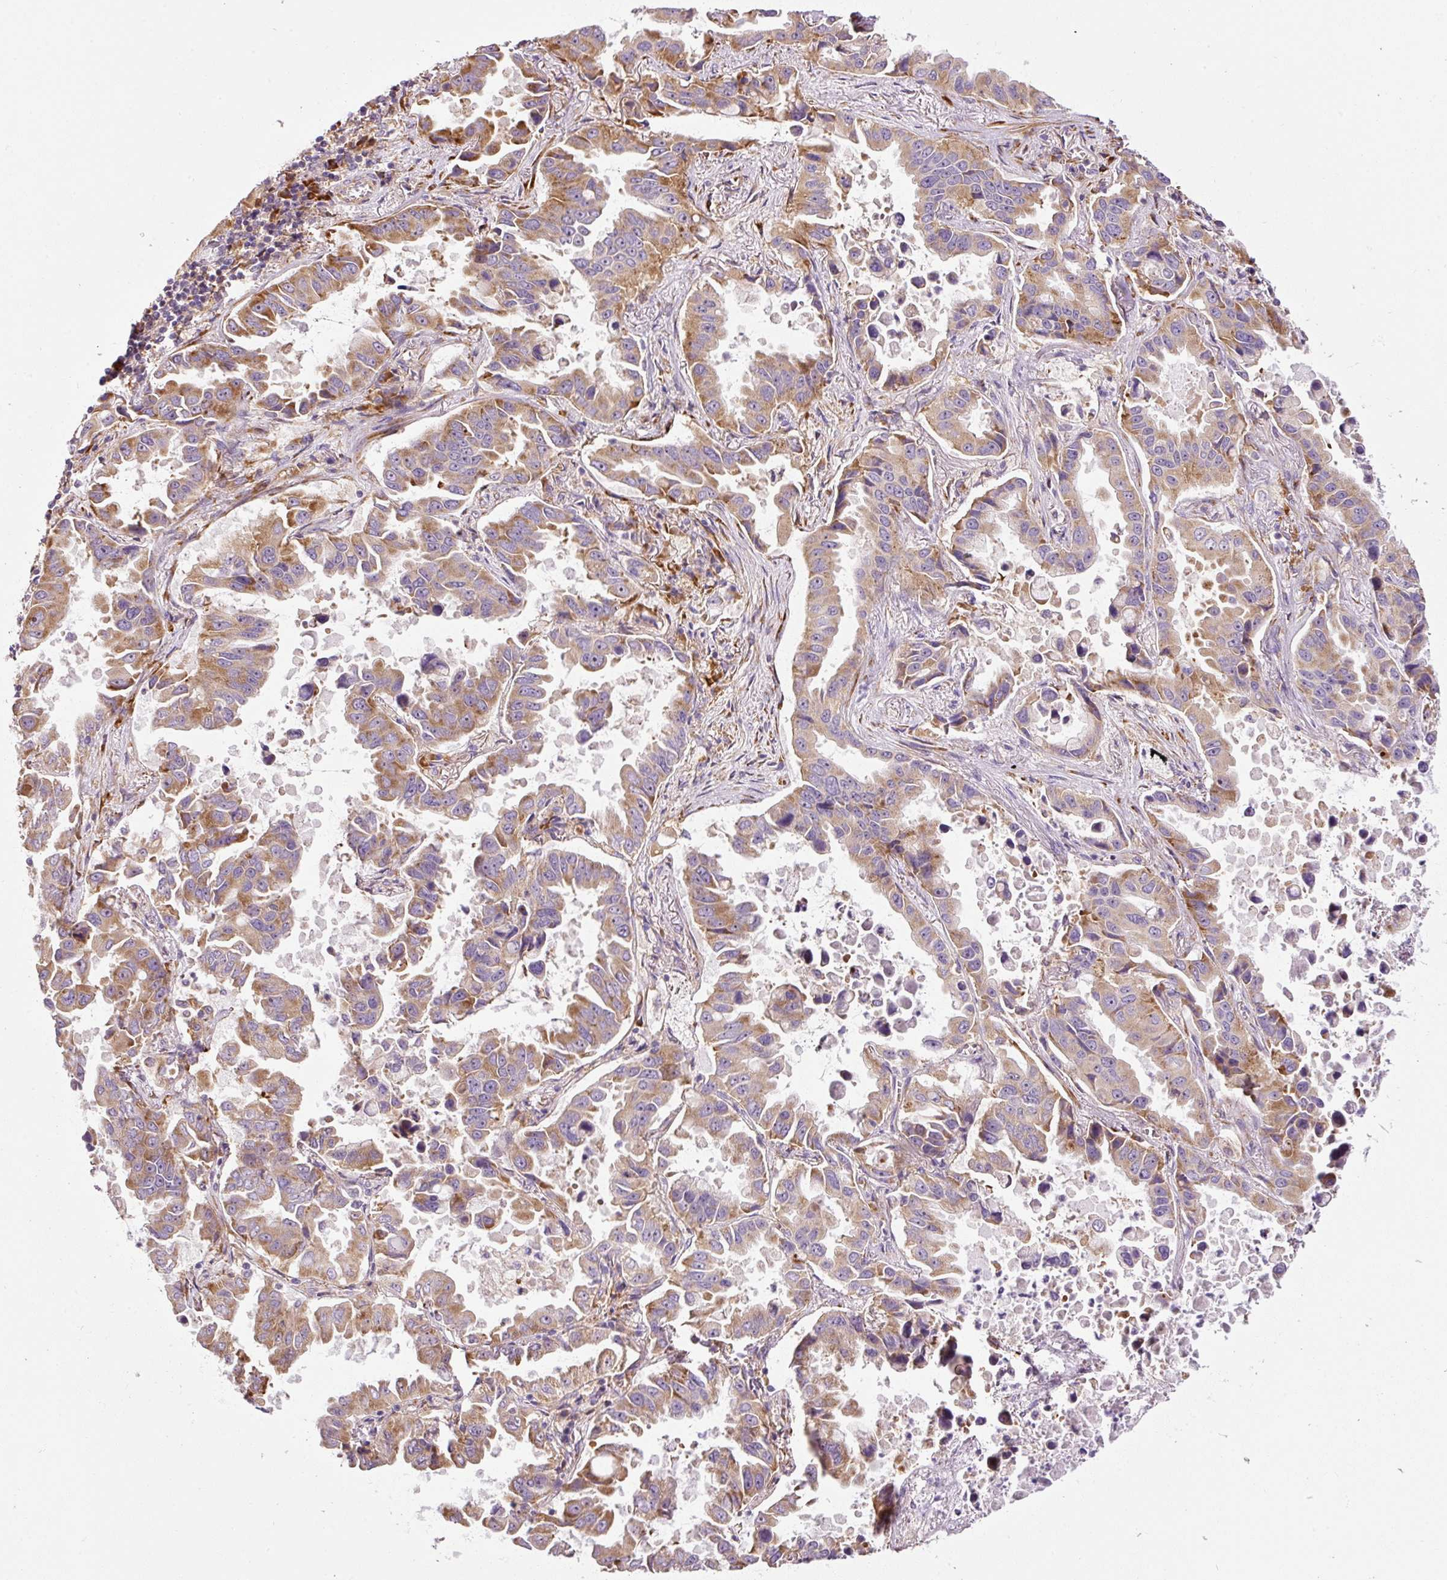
{"staining": {"intensity": "moderate", "quantity": ">75%", "location": "cytoplasmic/membranous"}, "tissue": "lung cancer", "cell_type": "Tumor cells", "image_type": "cancer", "snomed": [{"axis": "morphology", "description": "Adenocarcinoma, NOS"}, {"axis": "topography", "description": "Lung"}], "caption": "Immunohistochemistry (IHC) of human adenocarcinoma (lung) demonstrates medium levels of moderate cytoplasmic/membranous positivity in about >75% of tumor cells.", "gene": "RPL10A", "patient": {"sex": "male", "age": 64}}